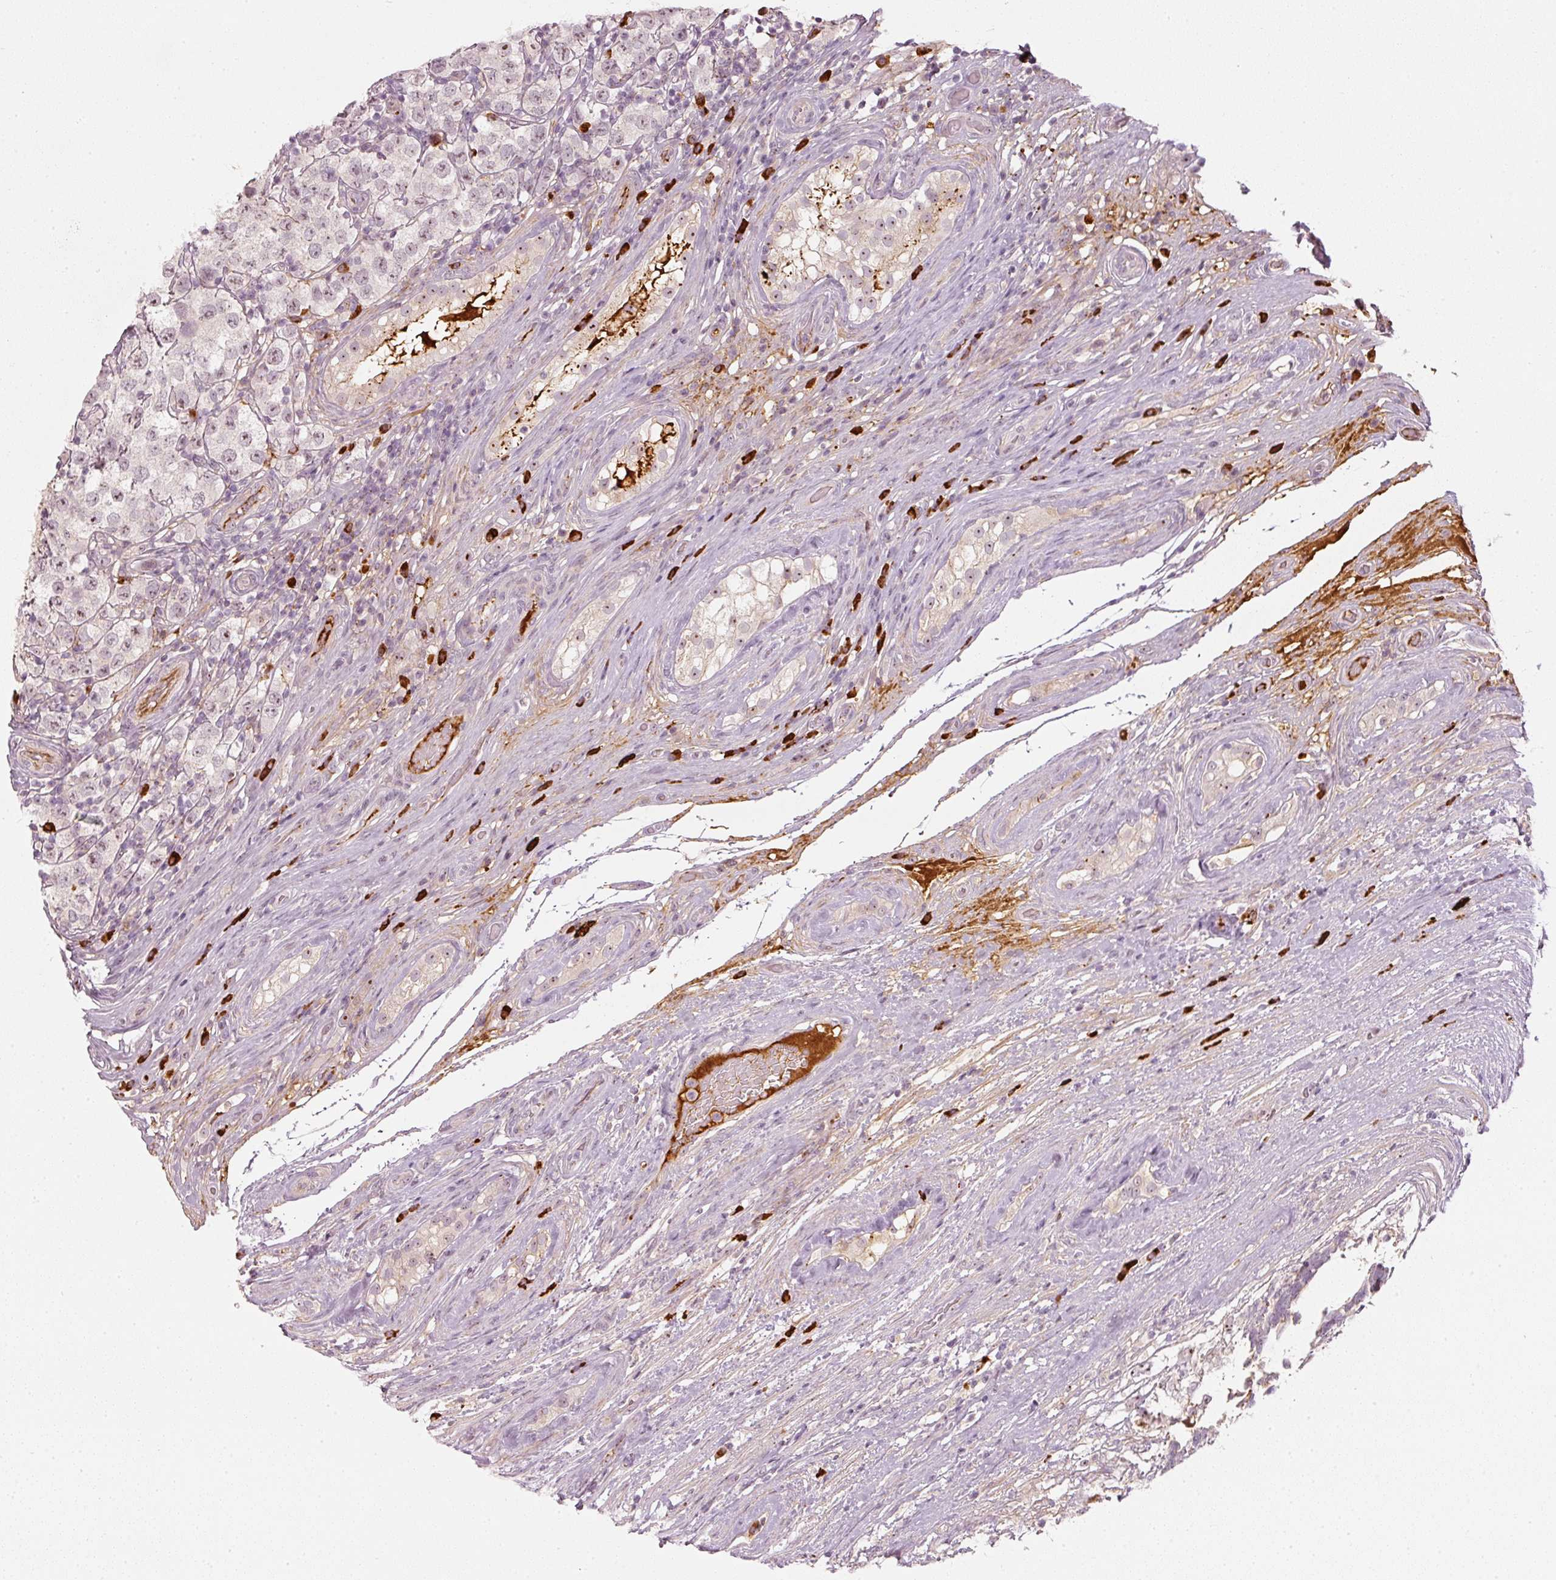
{"staining": {"intensity": "weak", "quantity": "25%-75%", "location": "nuclear"}, "tissue": "testis cancer", "cell_type": "Tumor cells", "image_type": "cancer", "snomed": [{"axis": "morphology", "description": "Seminoma, NOS"}, {"axis": "morphology", "description": "Carcinoma, Embryonal, NOS"}, {"axis": "topography", "description": "Testis"}], "caption": "Immunohistochemistry micrograph of testis cancer stained for a protein (brown), which displays low levels of weak nuclear positivity in approximately 25%-75% of tumor cells.", "gene": "VCAM1", "patient": {"sex": "male", "age": 41}}